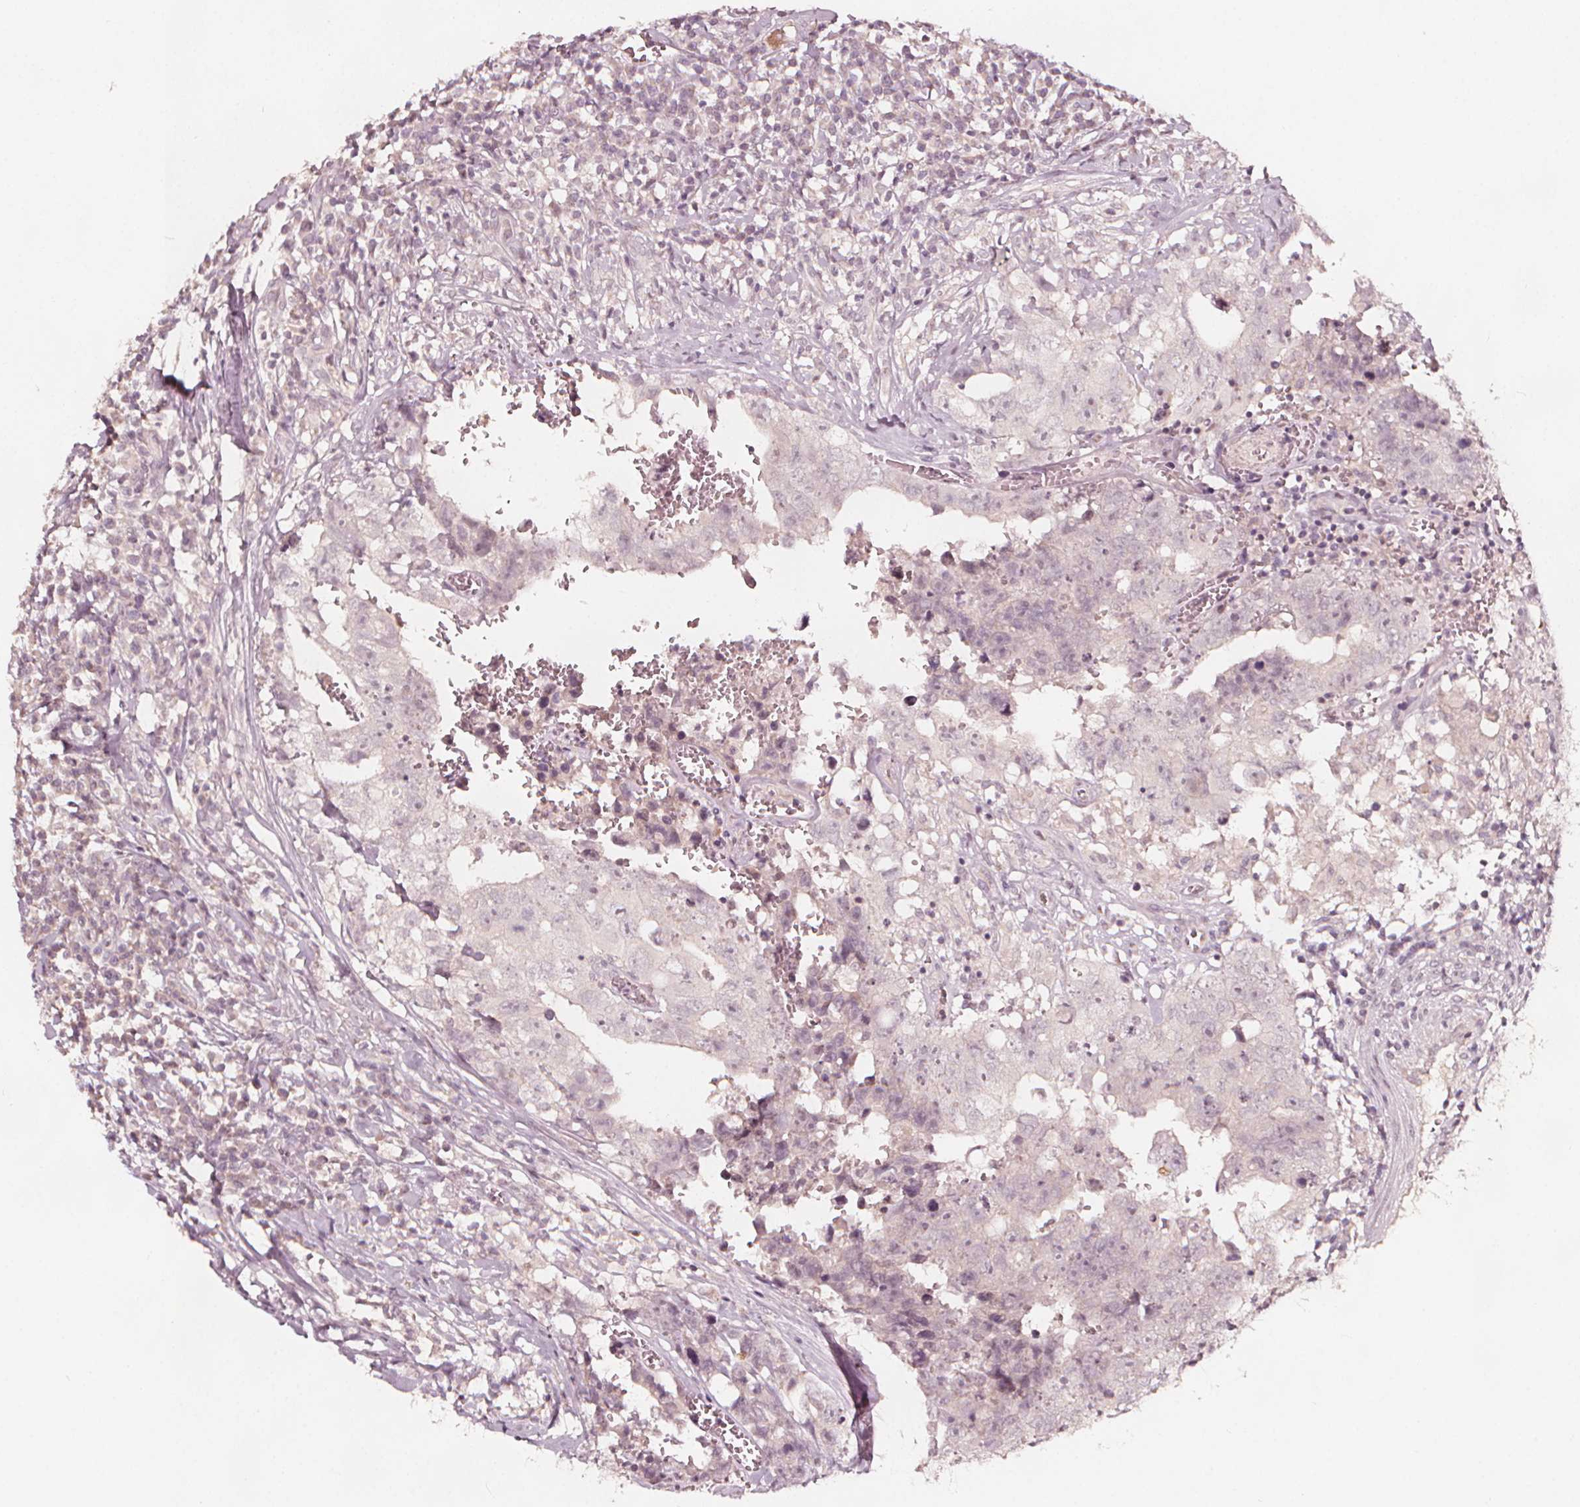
{"staining": {"intensity": "negative", "quantity": "none", "location": "none"}, "tissue": "testis cancer", "cell_type": "Tumor cells", "image_type": "cancer", "snomed": [{"axis": "morphology", "description": "Carcinoma, Embryonal, NOS"}, {"axis": "topography", "description": "Testis"}], "caption": "The histopathology image displays no staining of tumor cells in testis cancer. (Immunohistochemistry, brightfield microscopy, high magnification).", "gene": "NPC1L1", "patient": {"sex": "male", "age": 36}}